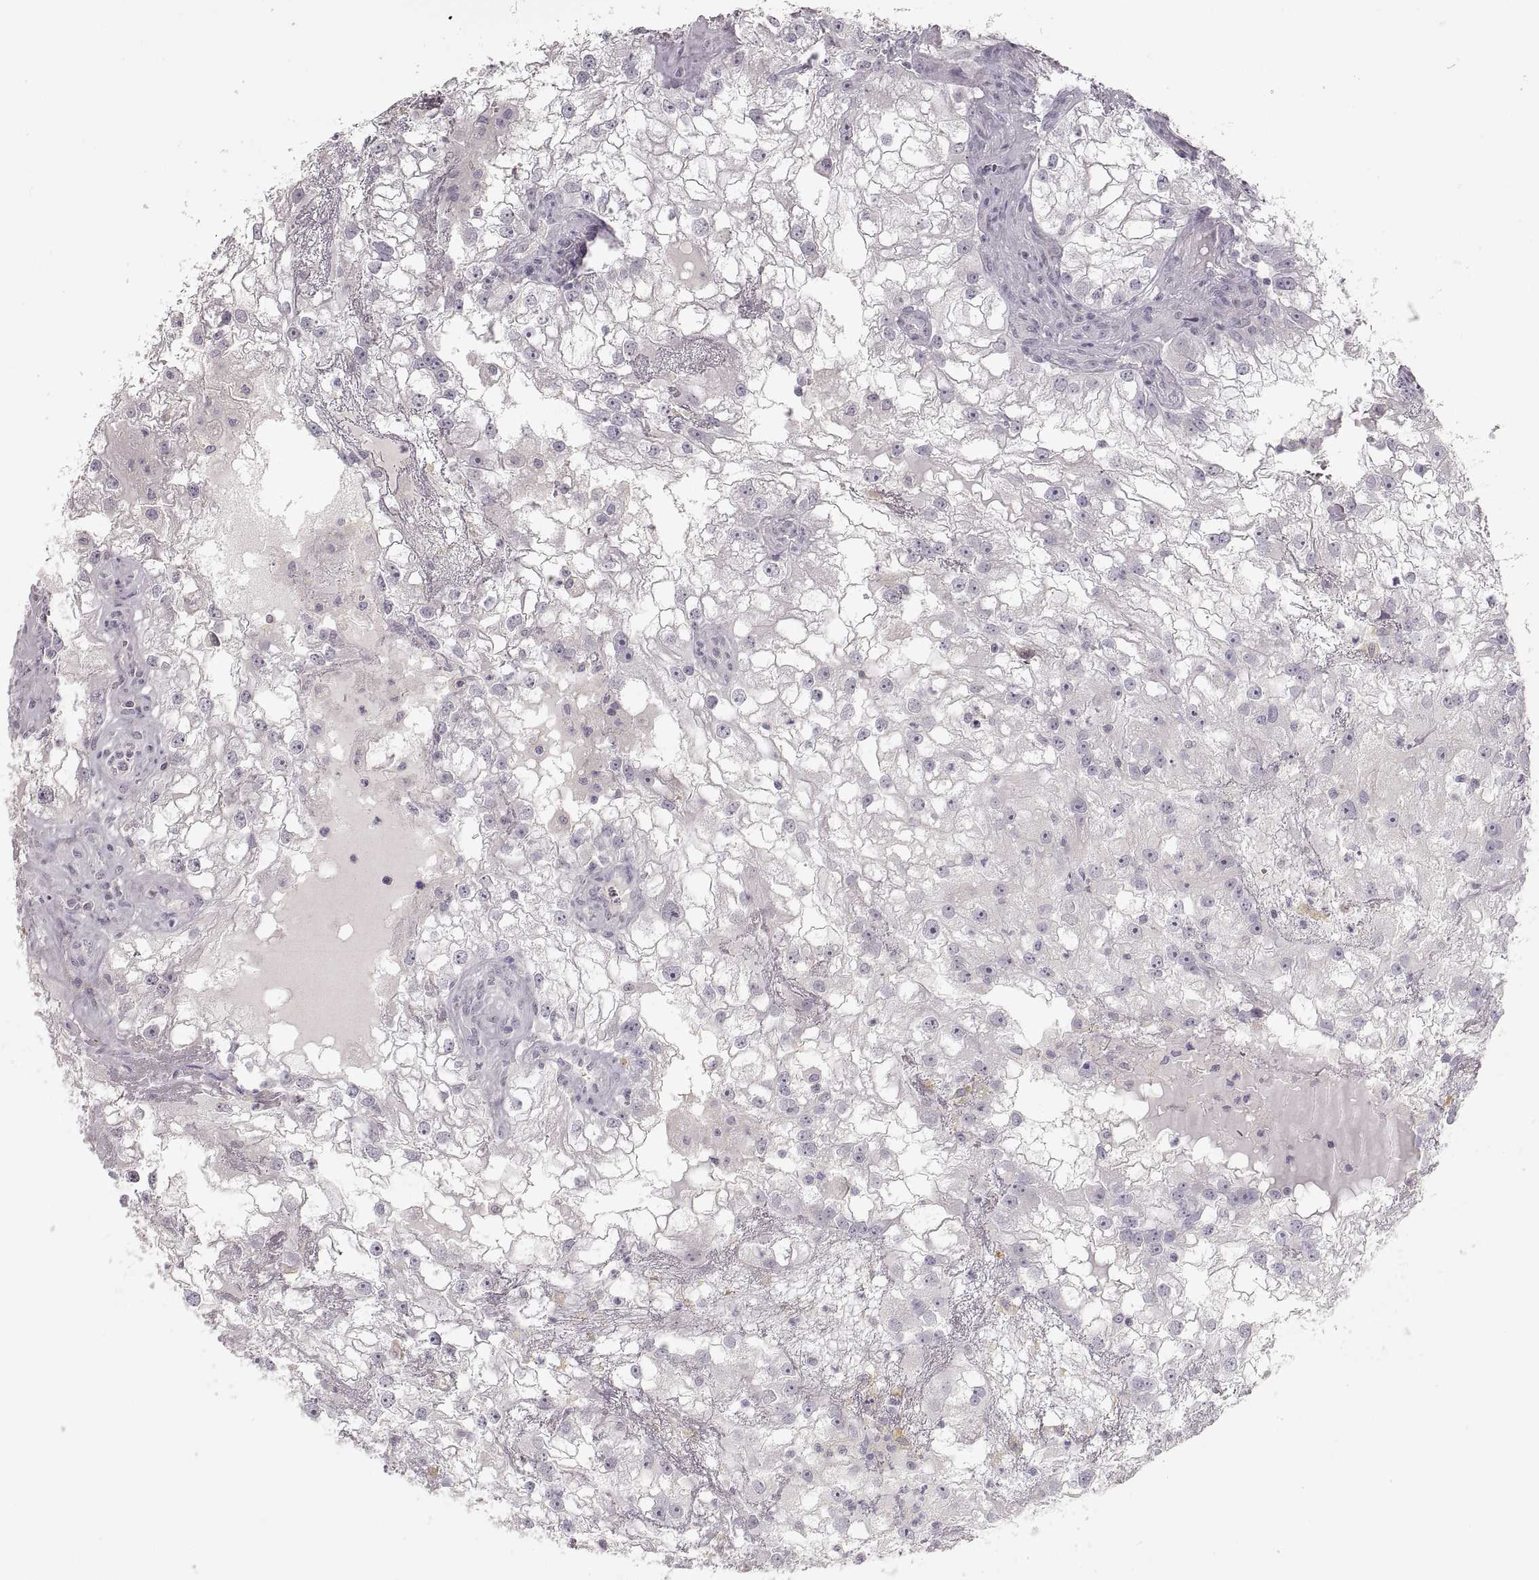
{"staining": {"intensity": "negative", "quantity": "none", "location": "none"}, "tissue": "renal cancer", "cell_type": "Tumor cells", "image_type": "cancer", "snomed": [{"axis": "morphology", "description": "Adenocarcinoma, NOS"}, {"axis": "topography", "description": "Kidney"}], "caption": "This is a image of immunohistochemistry (IHC) staining of renal cancer, which shows no staining in tumor cells.", "gene": "PCSK2", "patient": {"sex": "male", "age": 59}}